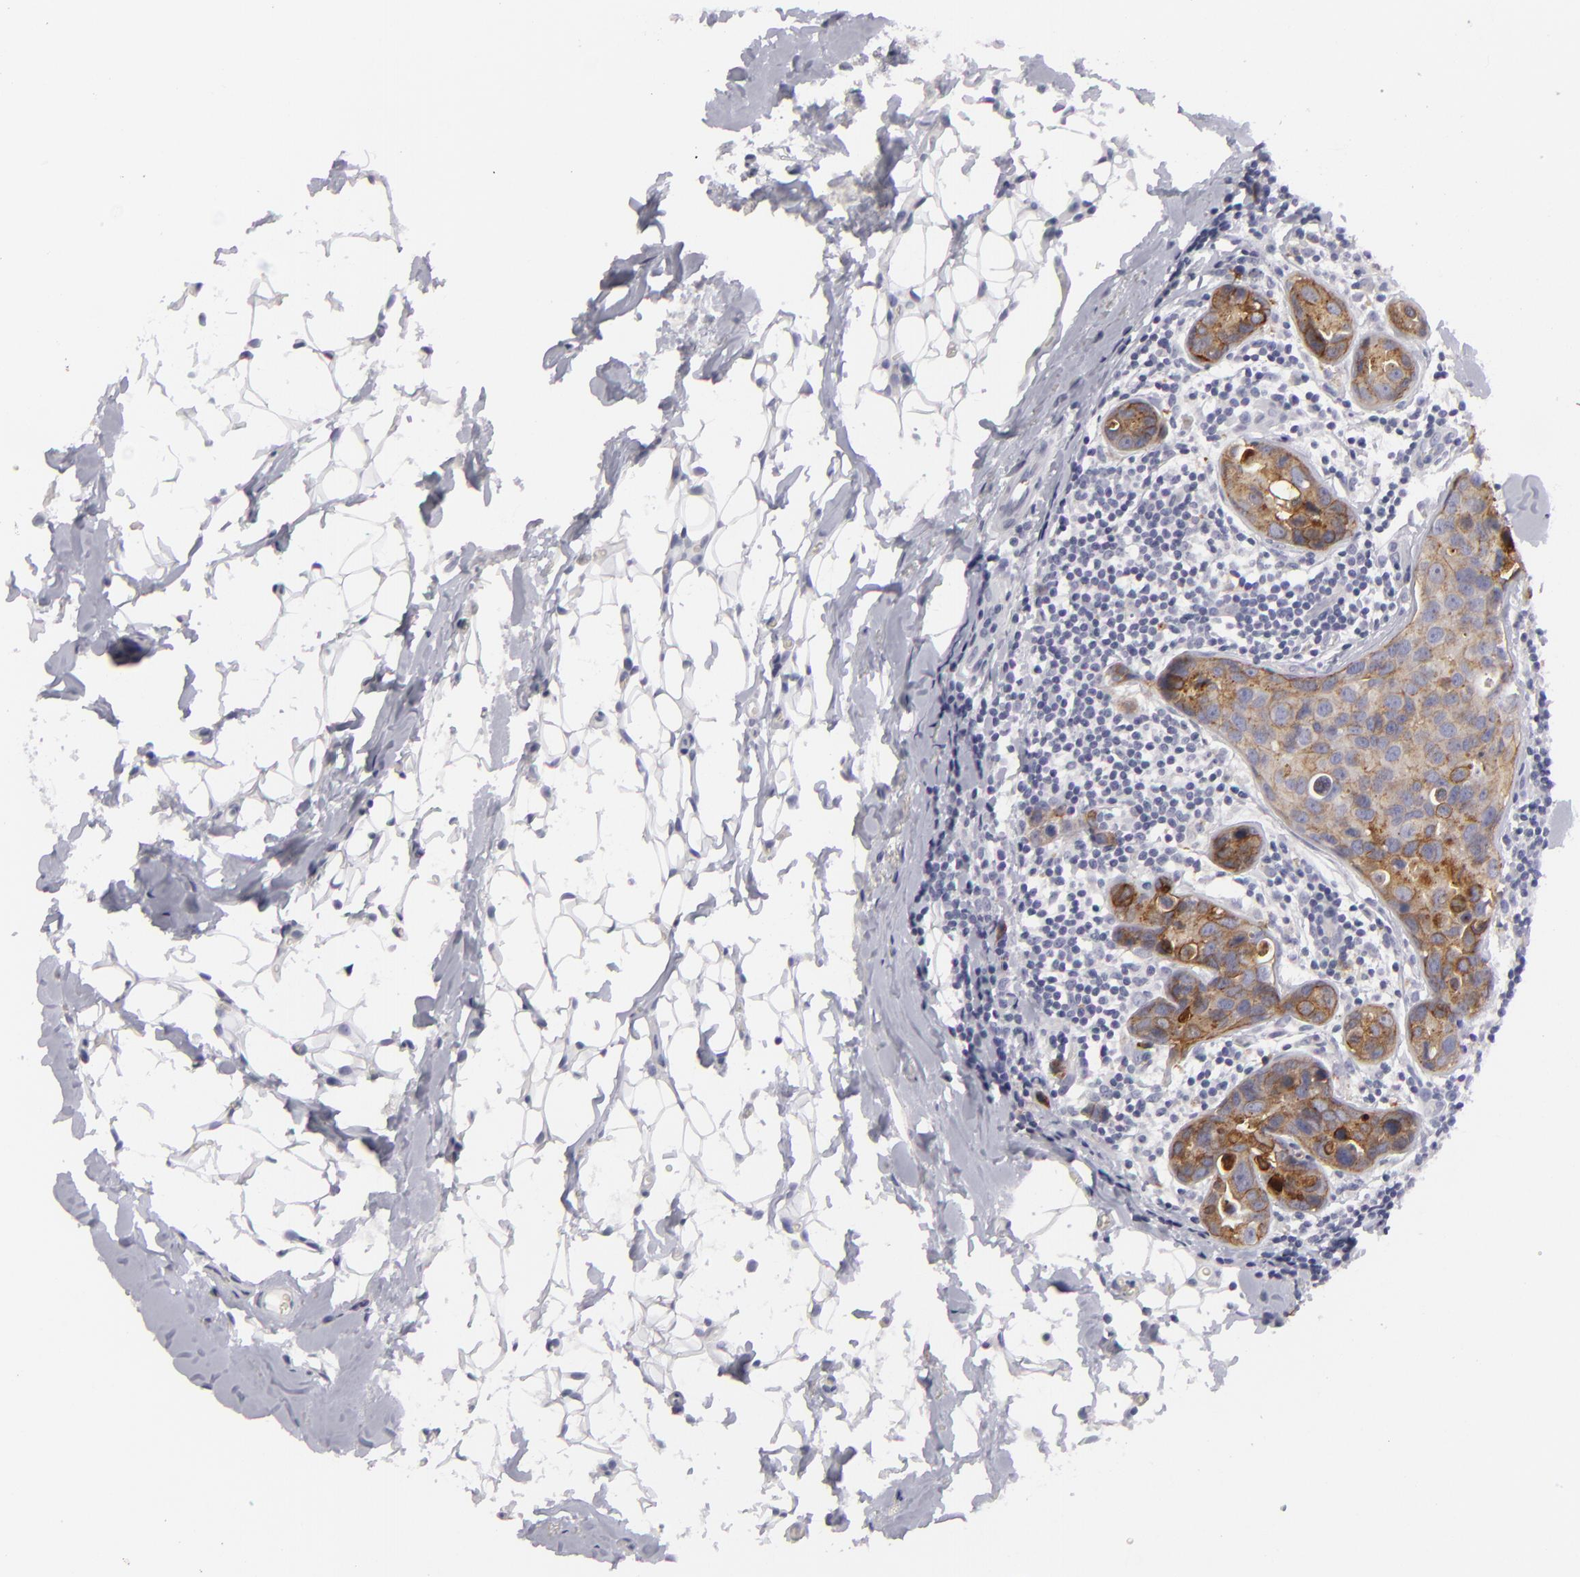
{"staining": {"intensity": "moderate", "quantity": ">75%", "location": "cytoplasmic/membranous"}, "tissue": "breast cancer", "cell_type": "Tumor cells", "image_type": "cancer", "snomed": [{"axis": "morphology", "description": "Duct carcinoma"}, {"axis": "topography", "description": "Breast"}], "caption": "Human breast cancer (infiltrating ductal carcinoma) stained for a protein (brown) demonstrates moderate cytoplasmic/membranous positive positivity in approximately >75% of tumor cells.", "gene": "JUP", "patient": {"sex": "female", "age": 24}}